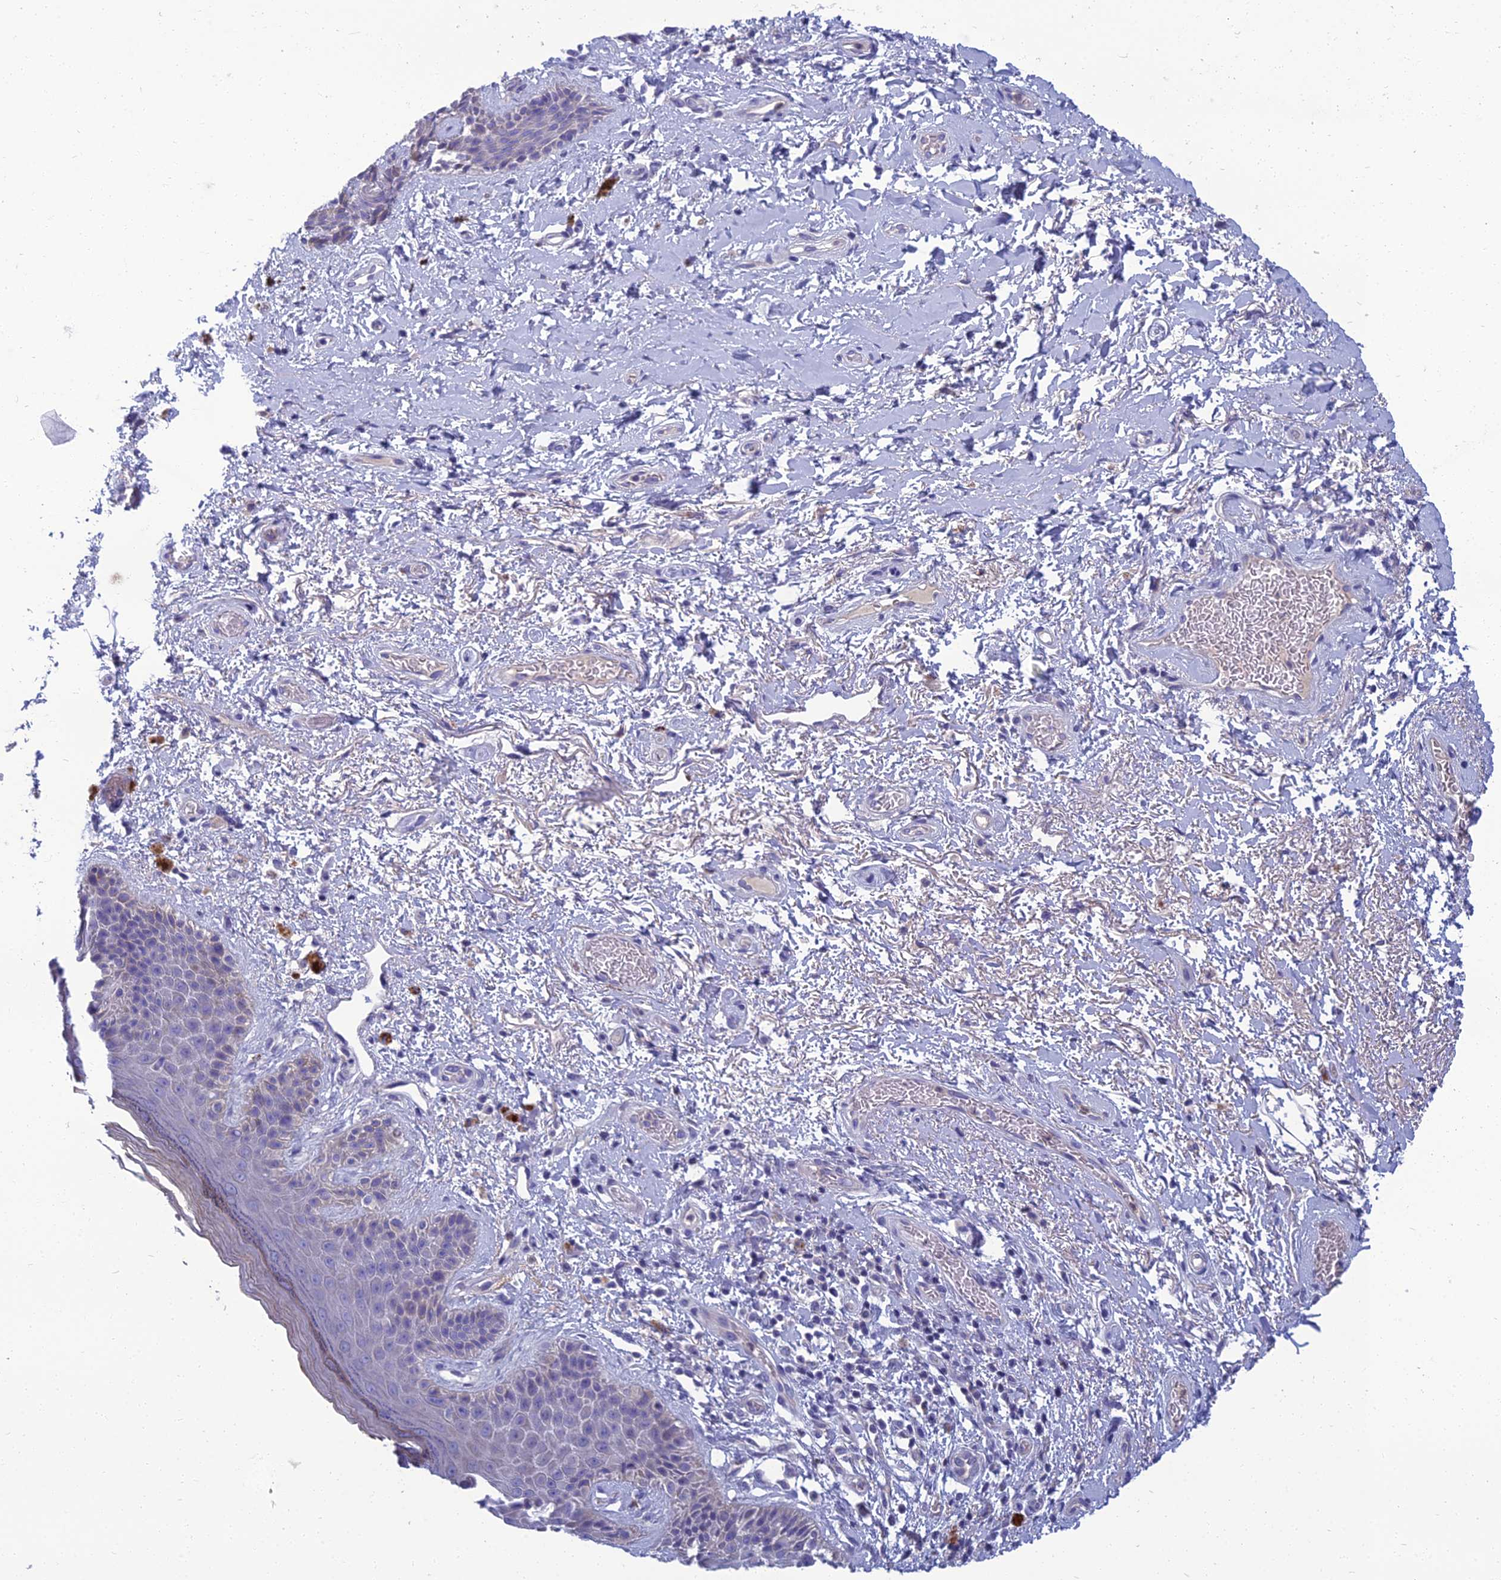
{"staining": {"intensity": "negative", "quantity": "none", "location": "none"}, "tissue": "skin", "cell_type": "Epidermal cells", "image_type": "normal", "snomed": [{"axis": "morphology", "description": "Normal tissue, NOS"}, {"axis": "topography", "description": "Anal"}], "caption": "The IHC micrograph has no significant positivity in epidermal cells of skin.", "gene": "SPTLC3", "patient": {"sex": "female", "age": 46}}